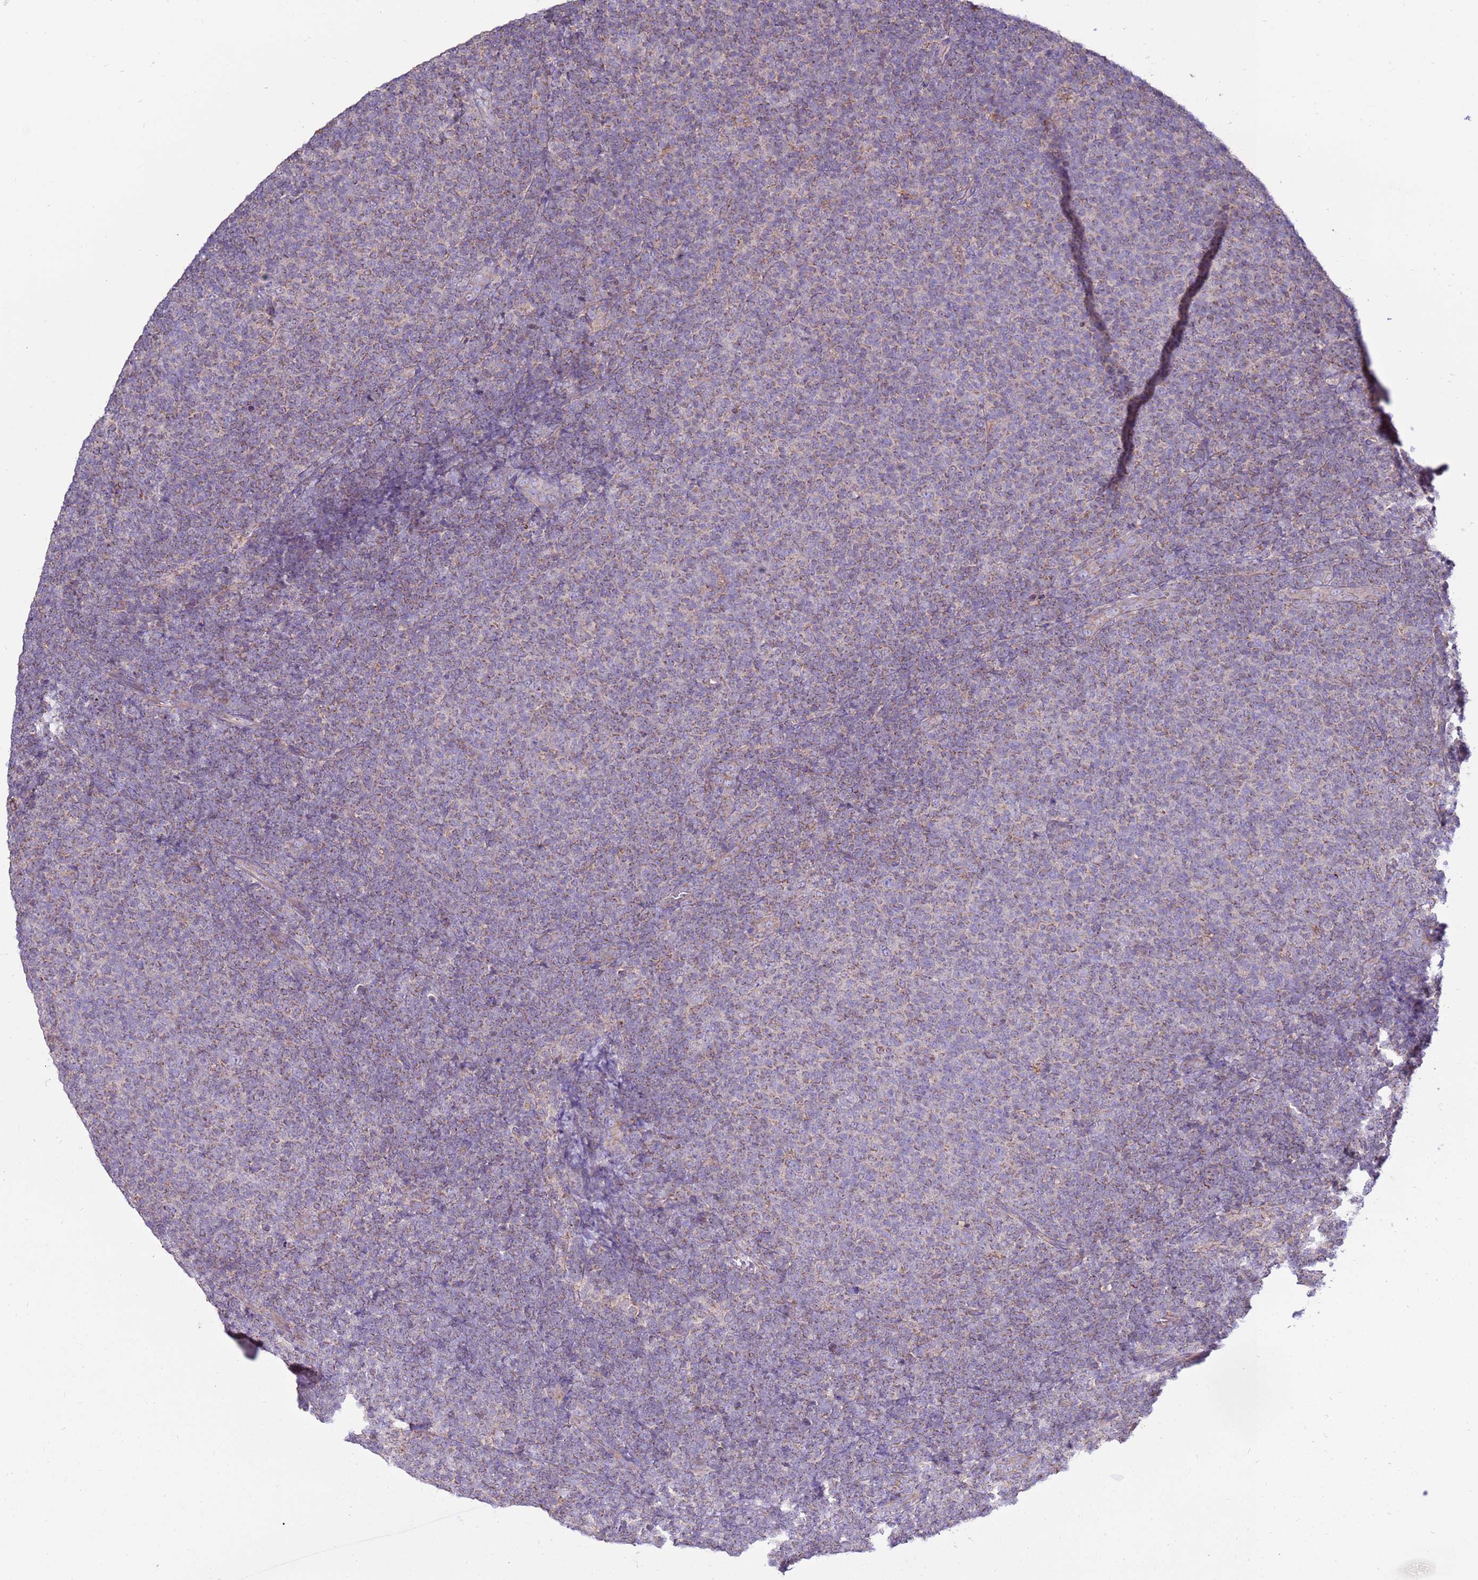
{"staining": {"intensity": "negative", "quantity": "none", "location": "none"}, "tissue": "lymphoma", "cell_type": "Tumor cells", "image_type": "cancer", "snomed": [{"axis": "morphology", "description": "Malignant lymphoma, non-Hodgkin's type, Low grade"}, {"axis": "topography", "description": "Lymph node"}], "caption": "A micrograph of malignant lymphoma, non-Hodgkin's type (low-grade) stained for a protein reveals no brown staining in tumor cells.", "gene": "TRAPPC4", "patient": {"sex": "male", "age": 66}}